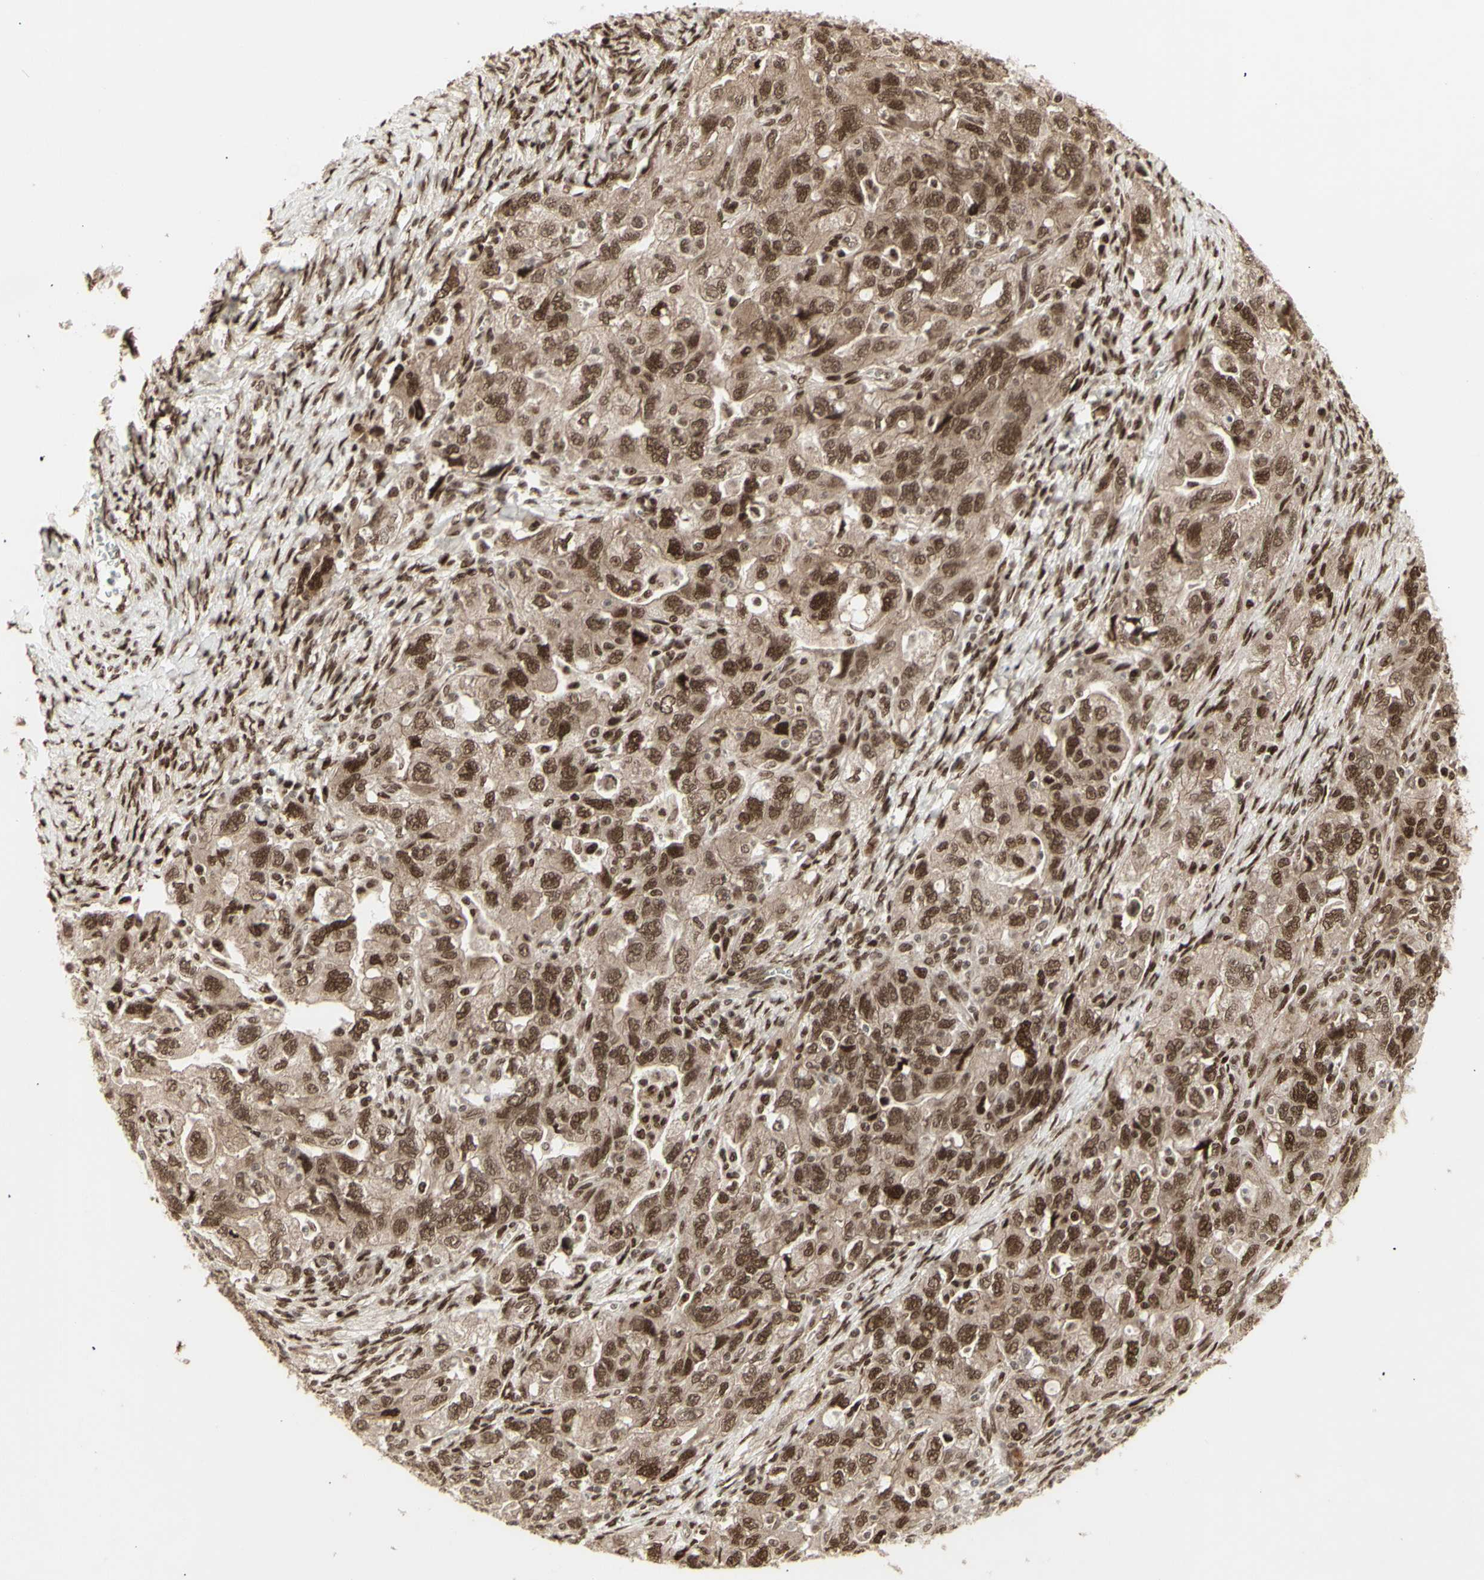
{"staining": {"intensity": "moderate", "quantity": ">75%", "location": "cytoplasmic/membranous,nuclear"}, "tissue": "ovarian cancer", "cell_type": "Tumor cells", "image_type": "cancer", "snomed": [{"axis": "morphology", "description": "Carcinoma, NOS"}, {"axis": "morphology", "description": "Cystadenocarcinoma, serous, NOS"}, {"axis": "topography", "description": "Ovary"}], "caption": "Ovarian cancer stained with immunohistochemistry demonstrates moderate cytoplasmic/membranous and nuclear staining in about >75% of tumor cells. (Stains: DAB in brown, nuclei in blue, Microscopy: brightfield microscopy at high magnification).", "gene": "CBX1", "patient": {"sex": "female", "age": 69}}